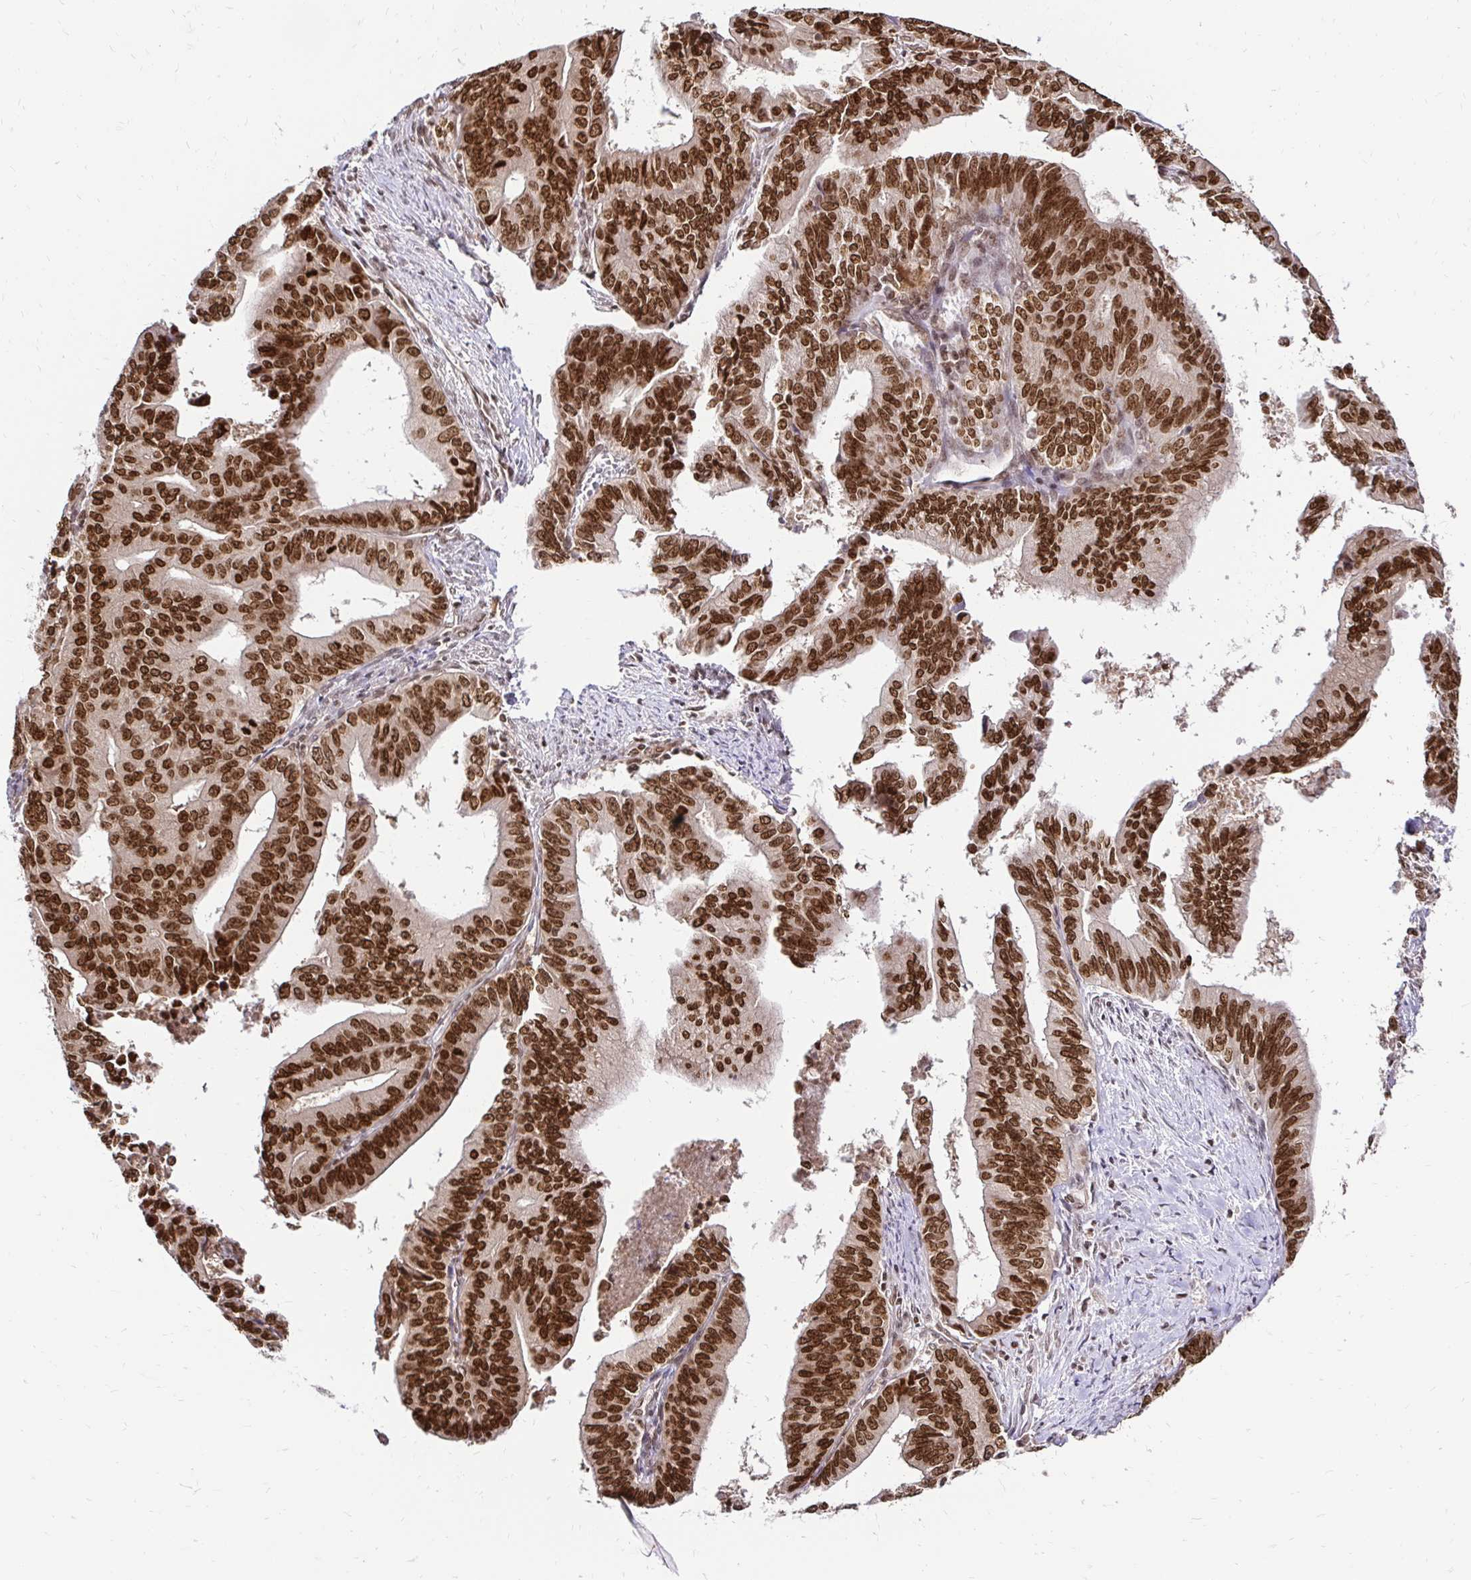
{"staining": {"intensity": "strong", "quantity": ">75%", "location": "nuclear"}, "tissue": "endometrial cancer", "cell_type": "Tumor cells", "image_type": "cancer", "snomed": [{"axis": "morphology", "description": "Adenocarcinoma, NOS"}, {"axis": "topography", "description": "Endometrium"}], "caption": "Strong nuclear positivity is present in approximately >75% of tumor cells in endometrial cancer (adenocarcinoma). (Stains: DAB (3,3'-diaminobenzidine) in brown, nuclei in blue, Microscopy: brightfield microscopy at high magnification).", "gene": "GLYR1", "patient": {"sex": "female", "age": 65}}